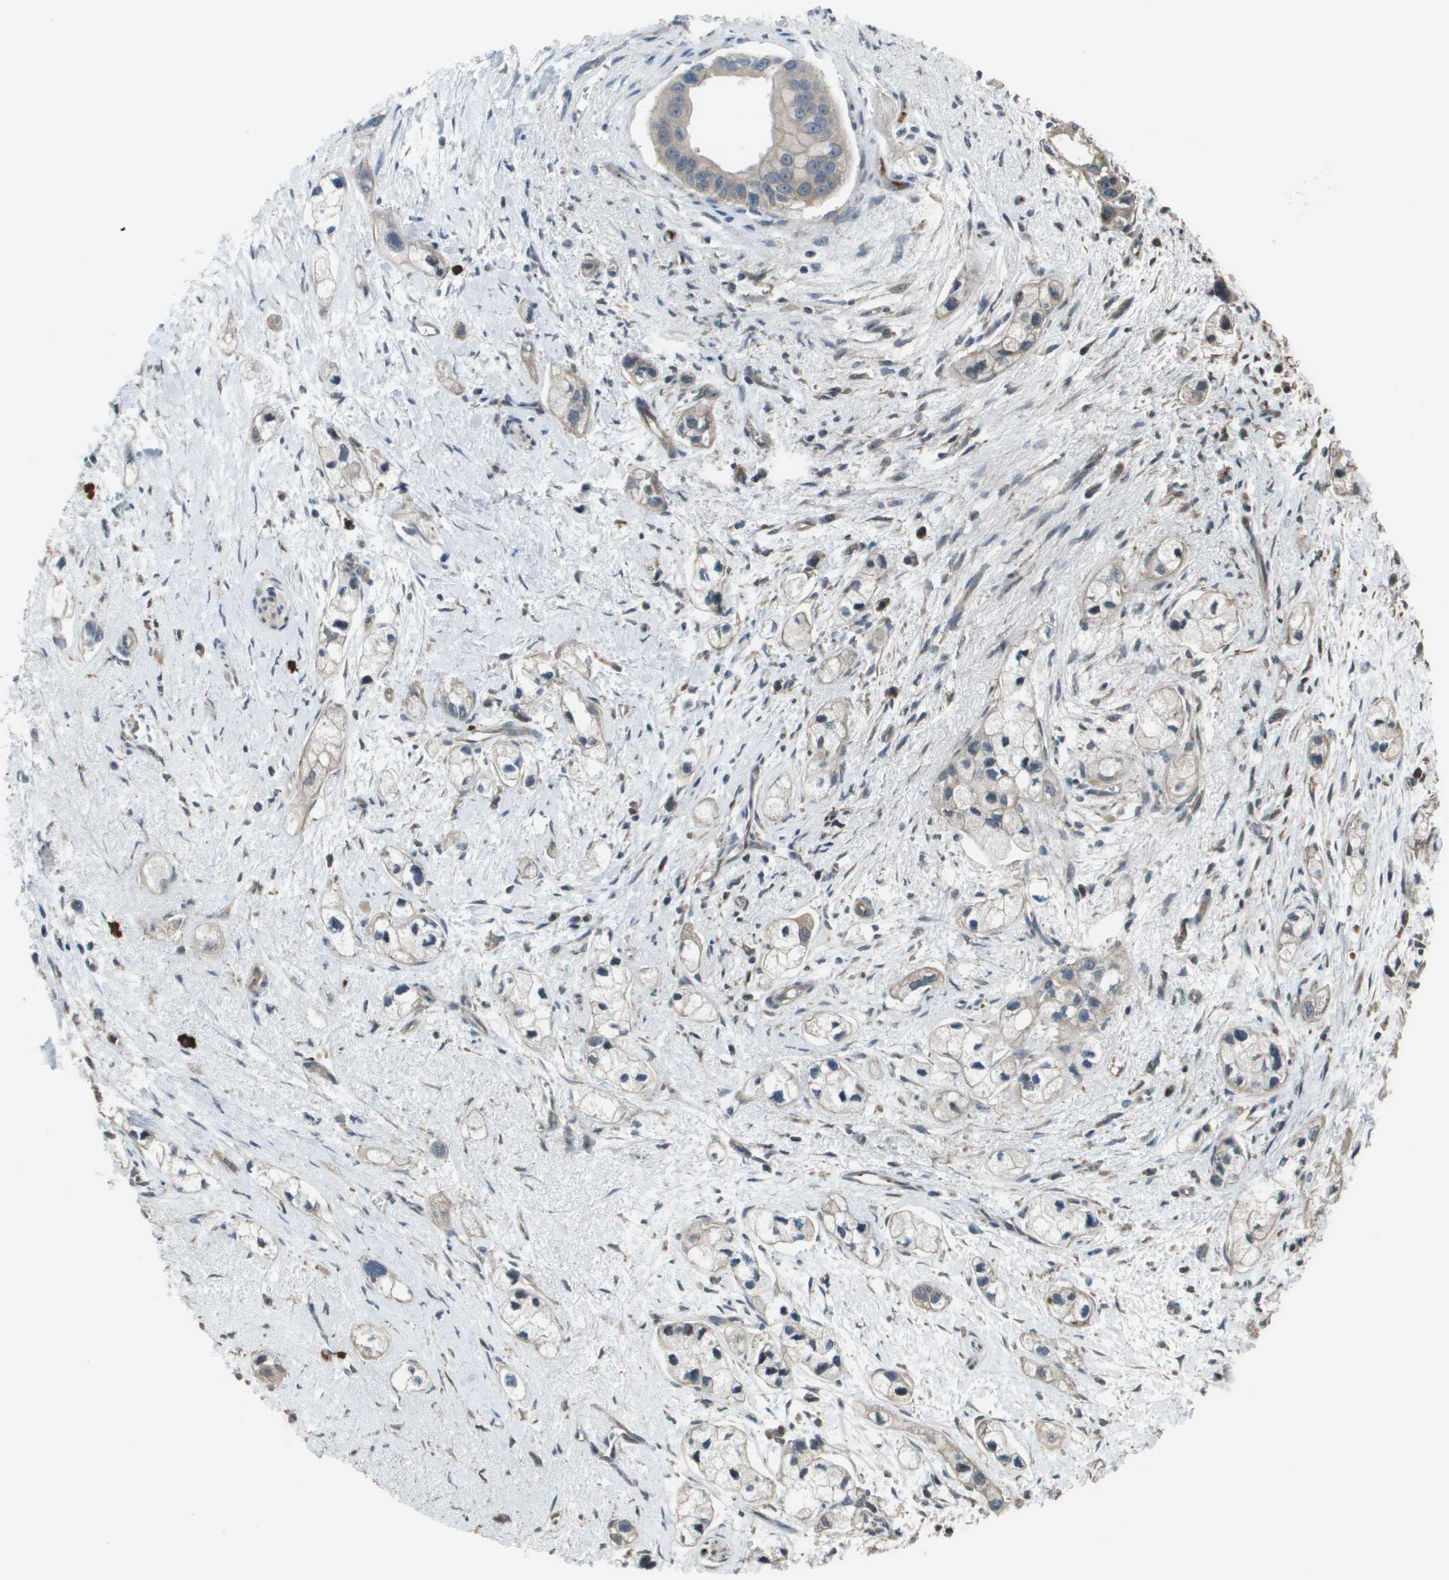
{"staining": {"intensity": "weak", "quantity": "<25%", "location": "cytoplasmic/membranous"}, "tissue": "pancreatic cancer", "cell_type": "Tumor cells", "image_type": "cancer", "snomed": [{"axis": "morphology", "description": "Adenocarcinoma, NOS"}, {"axis": "topography", "description": "Pancreas"}], "caption": "The immunohistochemistry image has no significant positivity in tumor cells of adenocarcinoma (pancreatic) tissue.", "gene": "PLPBP", "patient": {"sex": "male", "age": 74}}